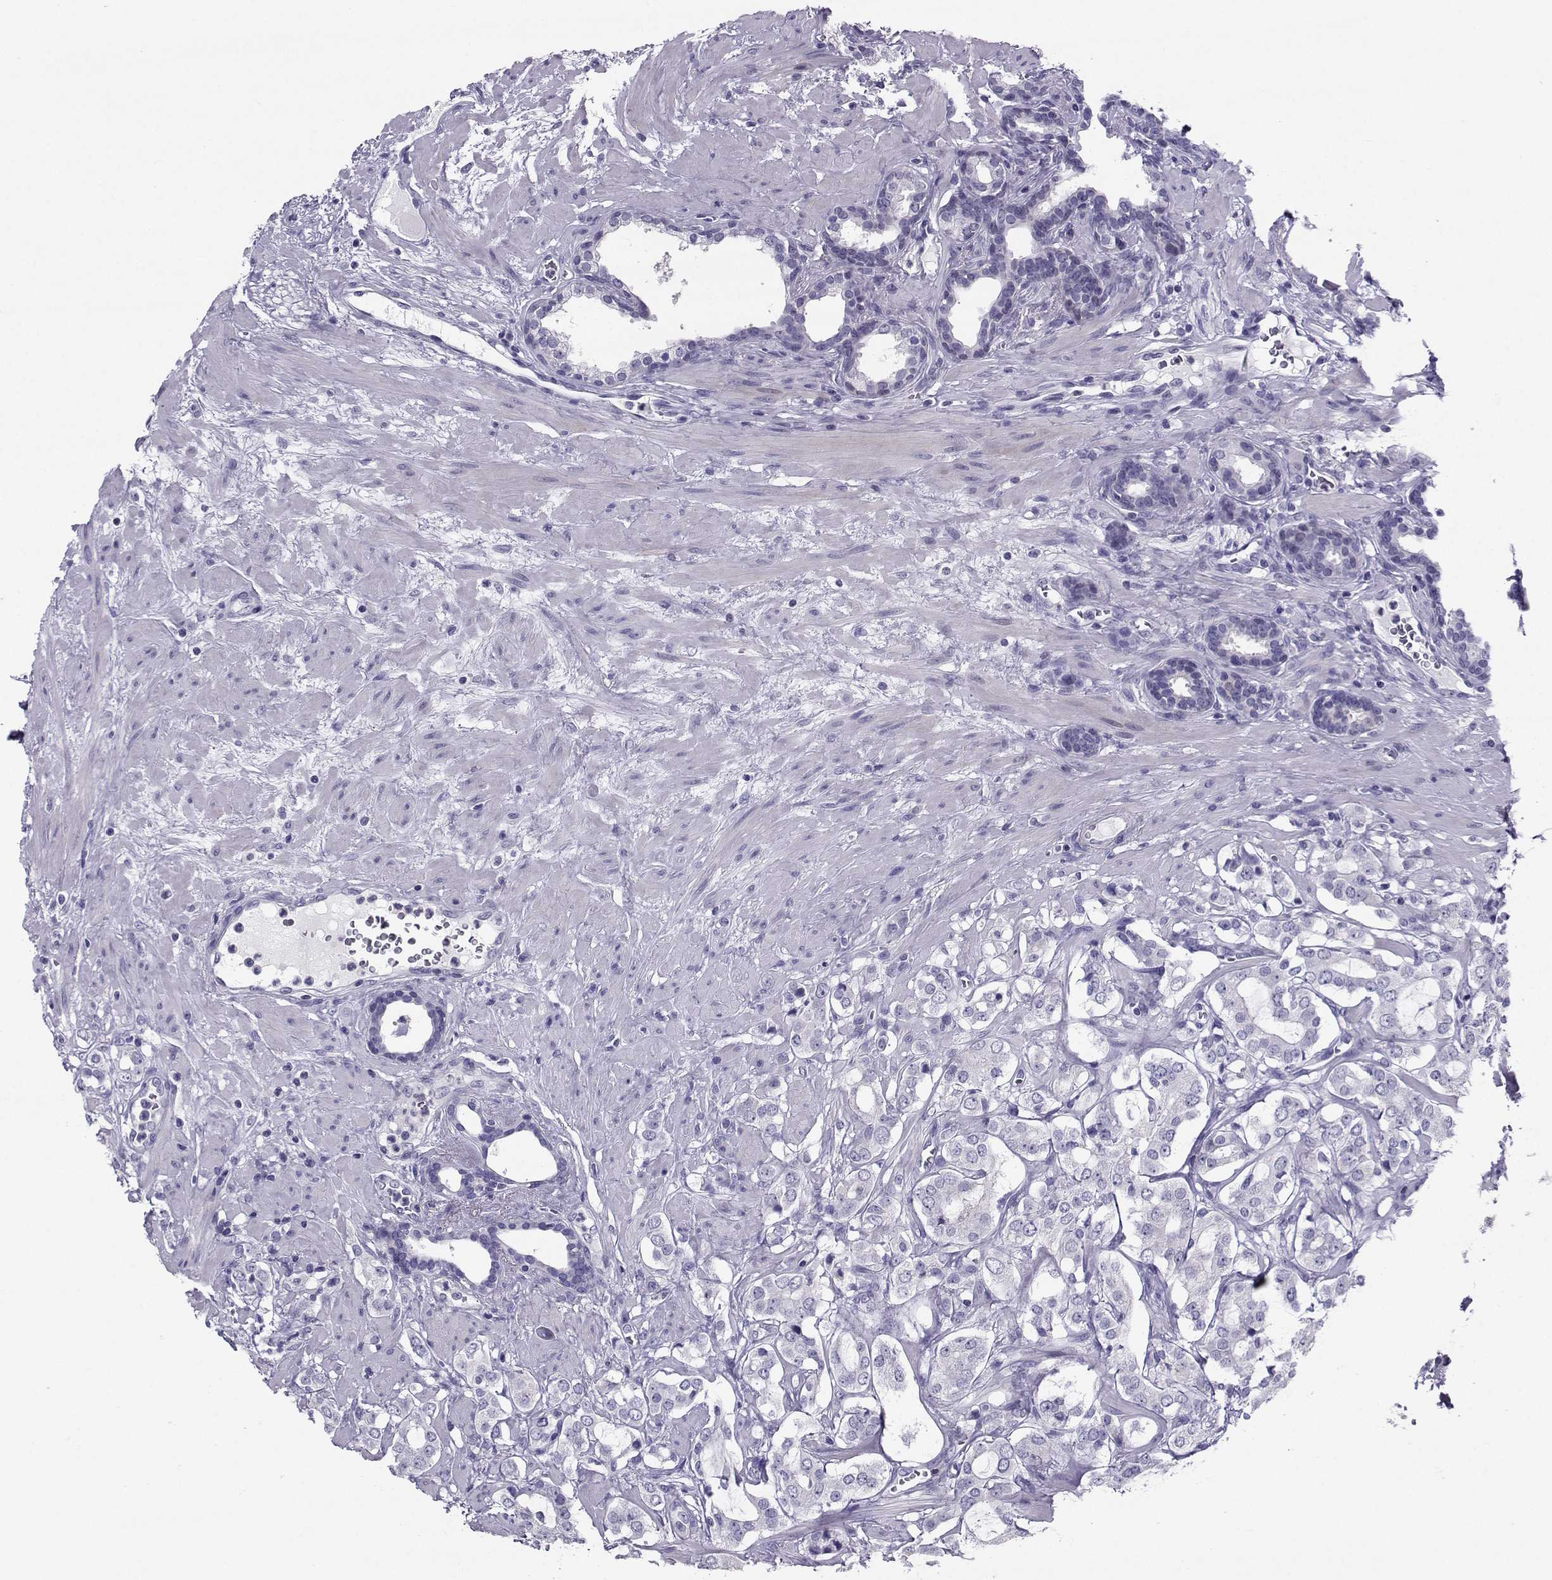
{"staining": {"intensity": "negative", "quantity": "none", "location": "none"}, "tissue": "prostate cancer", "cell_type": "Tumor cells", "image_type": "cancer", "snomed": [{"axis": "morphology", "description": "Adenocarcinoma, NOS"}, {"axis": "topography", "description": "Prostate"}], "caption": "The histopathology image exhibits no staining of tumor cells in prostate cancer. The staining is performed using DAB brown chromogen with nuclei counter-stained in using hematoxylin.", "gene": "PGK1", "patient": {"sex": "male", "age": 66}}